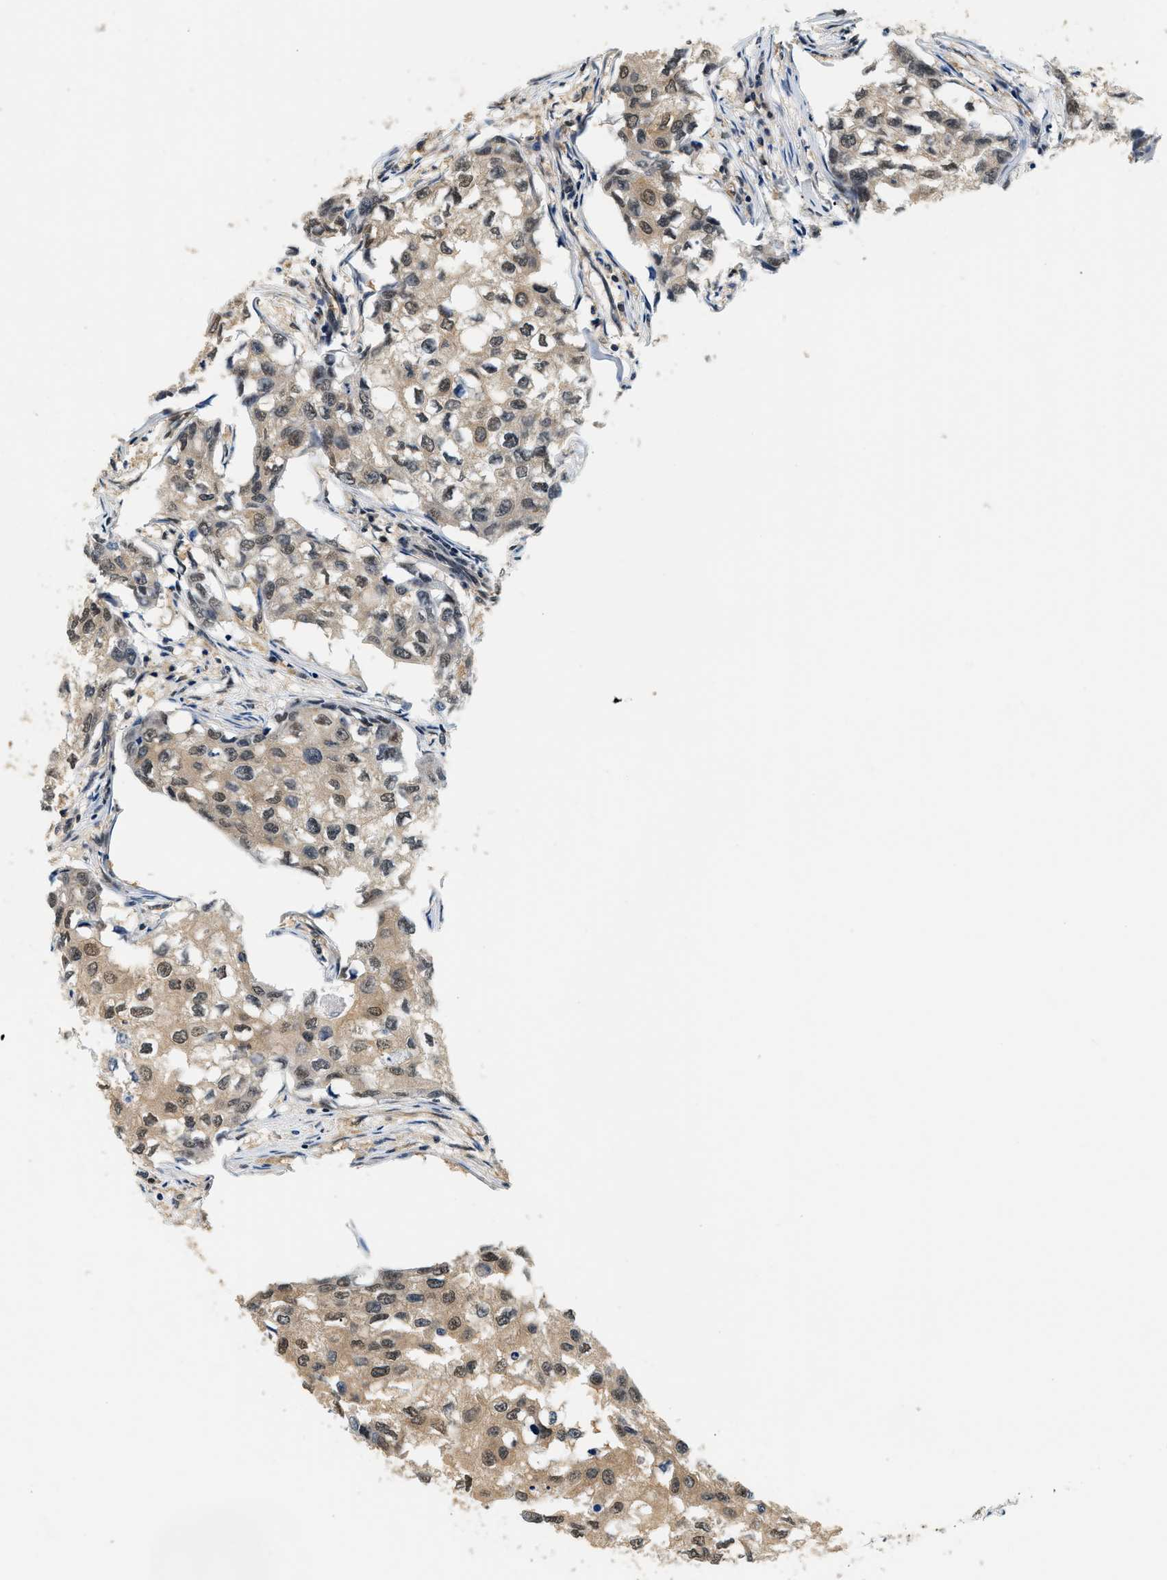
{"staining": {"intensity": "moderate", "quantity": ">75%", "location": "cytoplasmic/membranous,nuclear"}, "tissue": "breast cancer", "cell_type": "Tumor cells", "image_type": "cancer", "snomed": [{"axis": "morphology", "description": "Duct carcinoma"}, {"axis": "topography", "description": "Breast"}], "caption": "A high-resolution photomicrograph shows immunohistochemistry staining of breast cancer (infiltrating ductal carcinoma), which displays moderate cytoplasmic/membranous and nuclear staining in about >75% of tumor cells. The staining was performed using DAB, with brown indicating positive protein expression. Nuclei are stained blue with hematoxylin.", "gene": "PSMD3", "patient": {"sex": "female", "age": 27}}